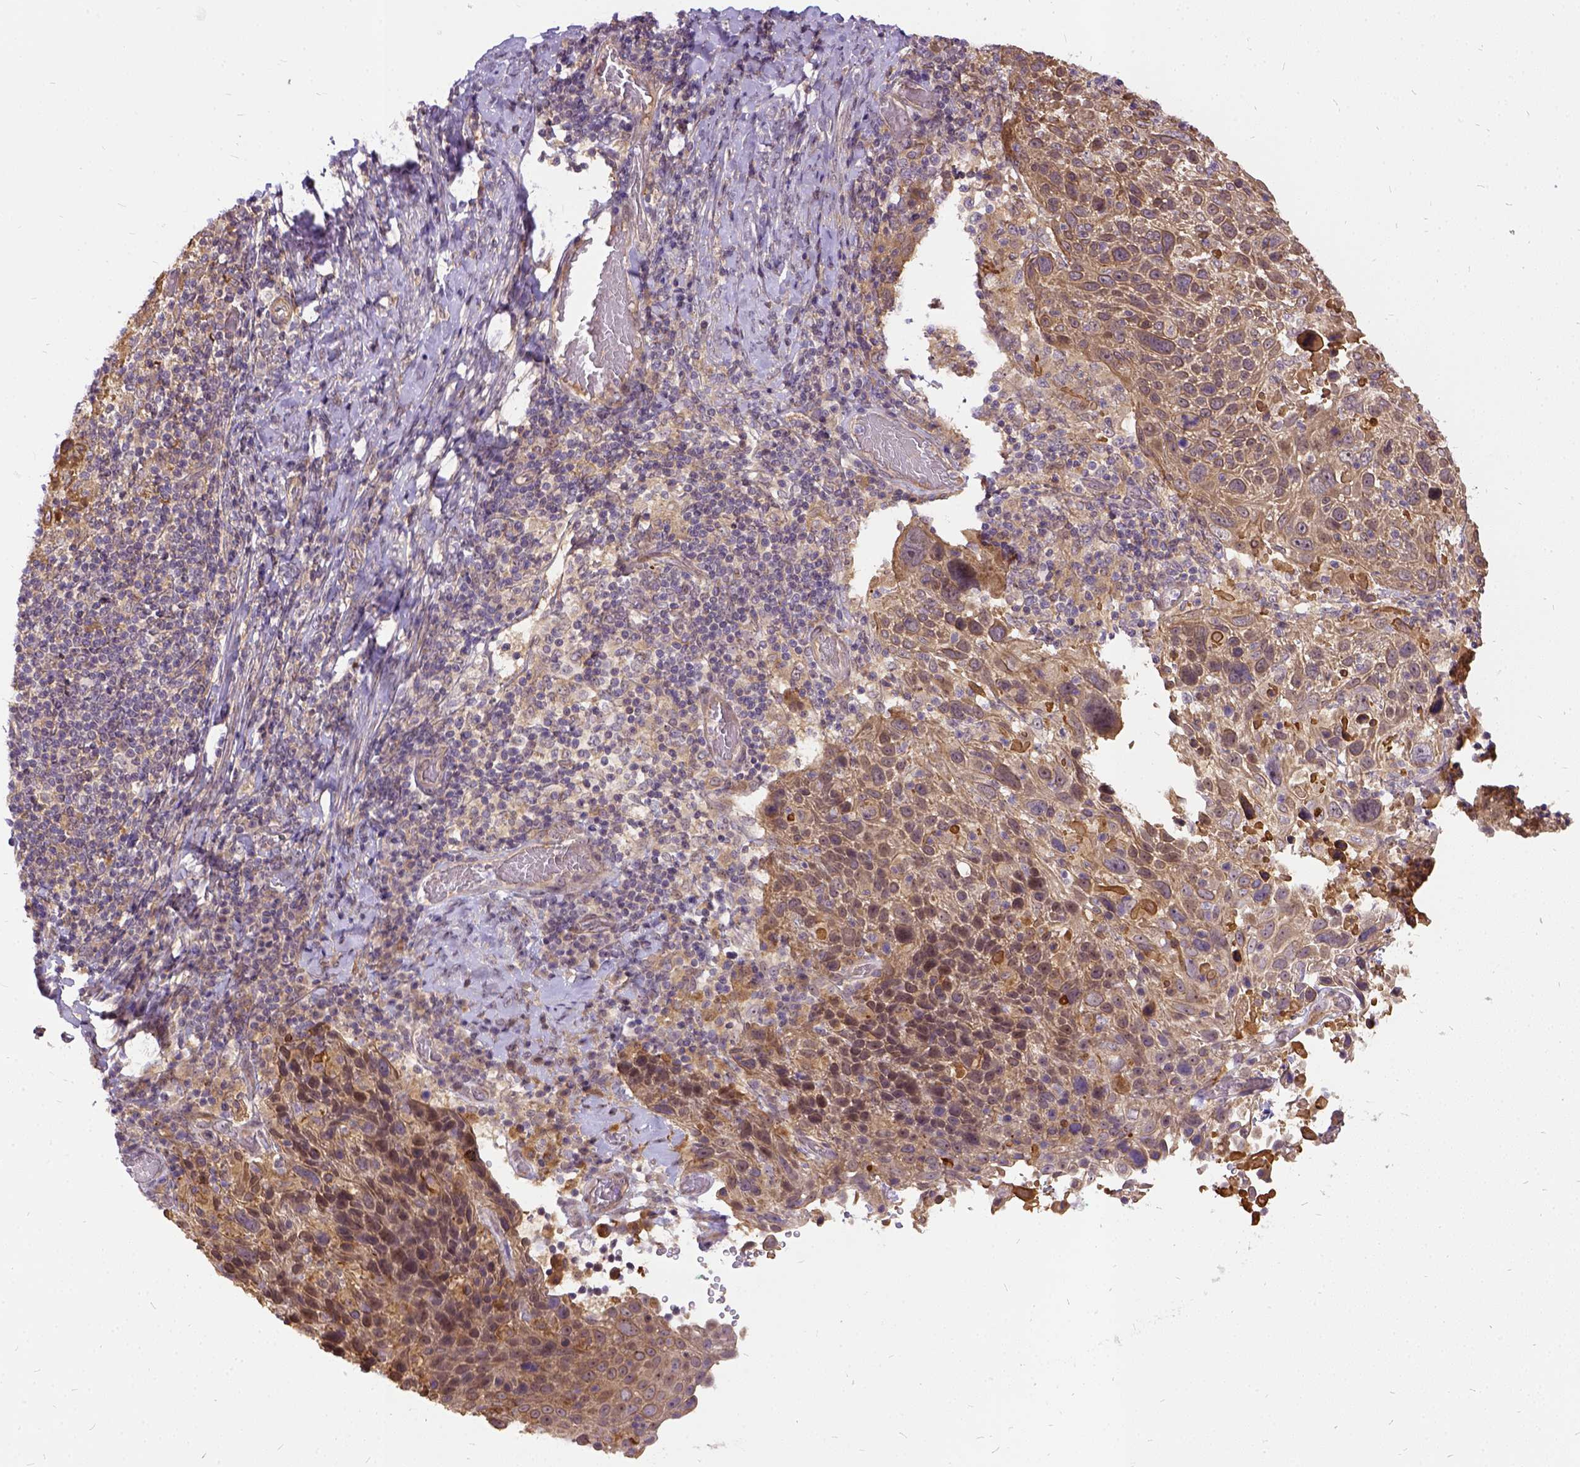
{"staining": {"intensity": "moderate", "quantity": ">75%", "location": "cytoplasmic/membranous"}, "tissue": "cervical cancer", "cell_type": "Tumor cells", "image_type": "cancer", "snomed": [{"axis": "morphology", "description": "Squamous cell carcinoma, NOS"}, {"axis": "topography", "description": "Cervix"}], "caption": "A brown stain highlights moderate cytoplasmic/membranous positivity of a protein in human squamous cell carcinoma (cervical) tumor cells.", "gene": "ILRUN", "patient": {"sex": "female", "age": 61}}